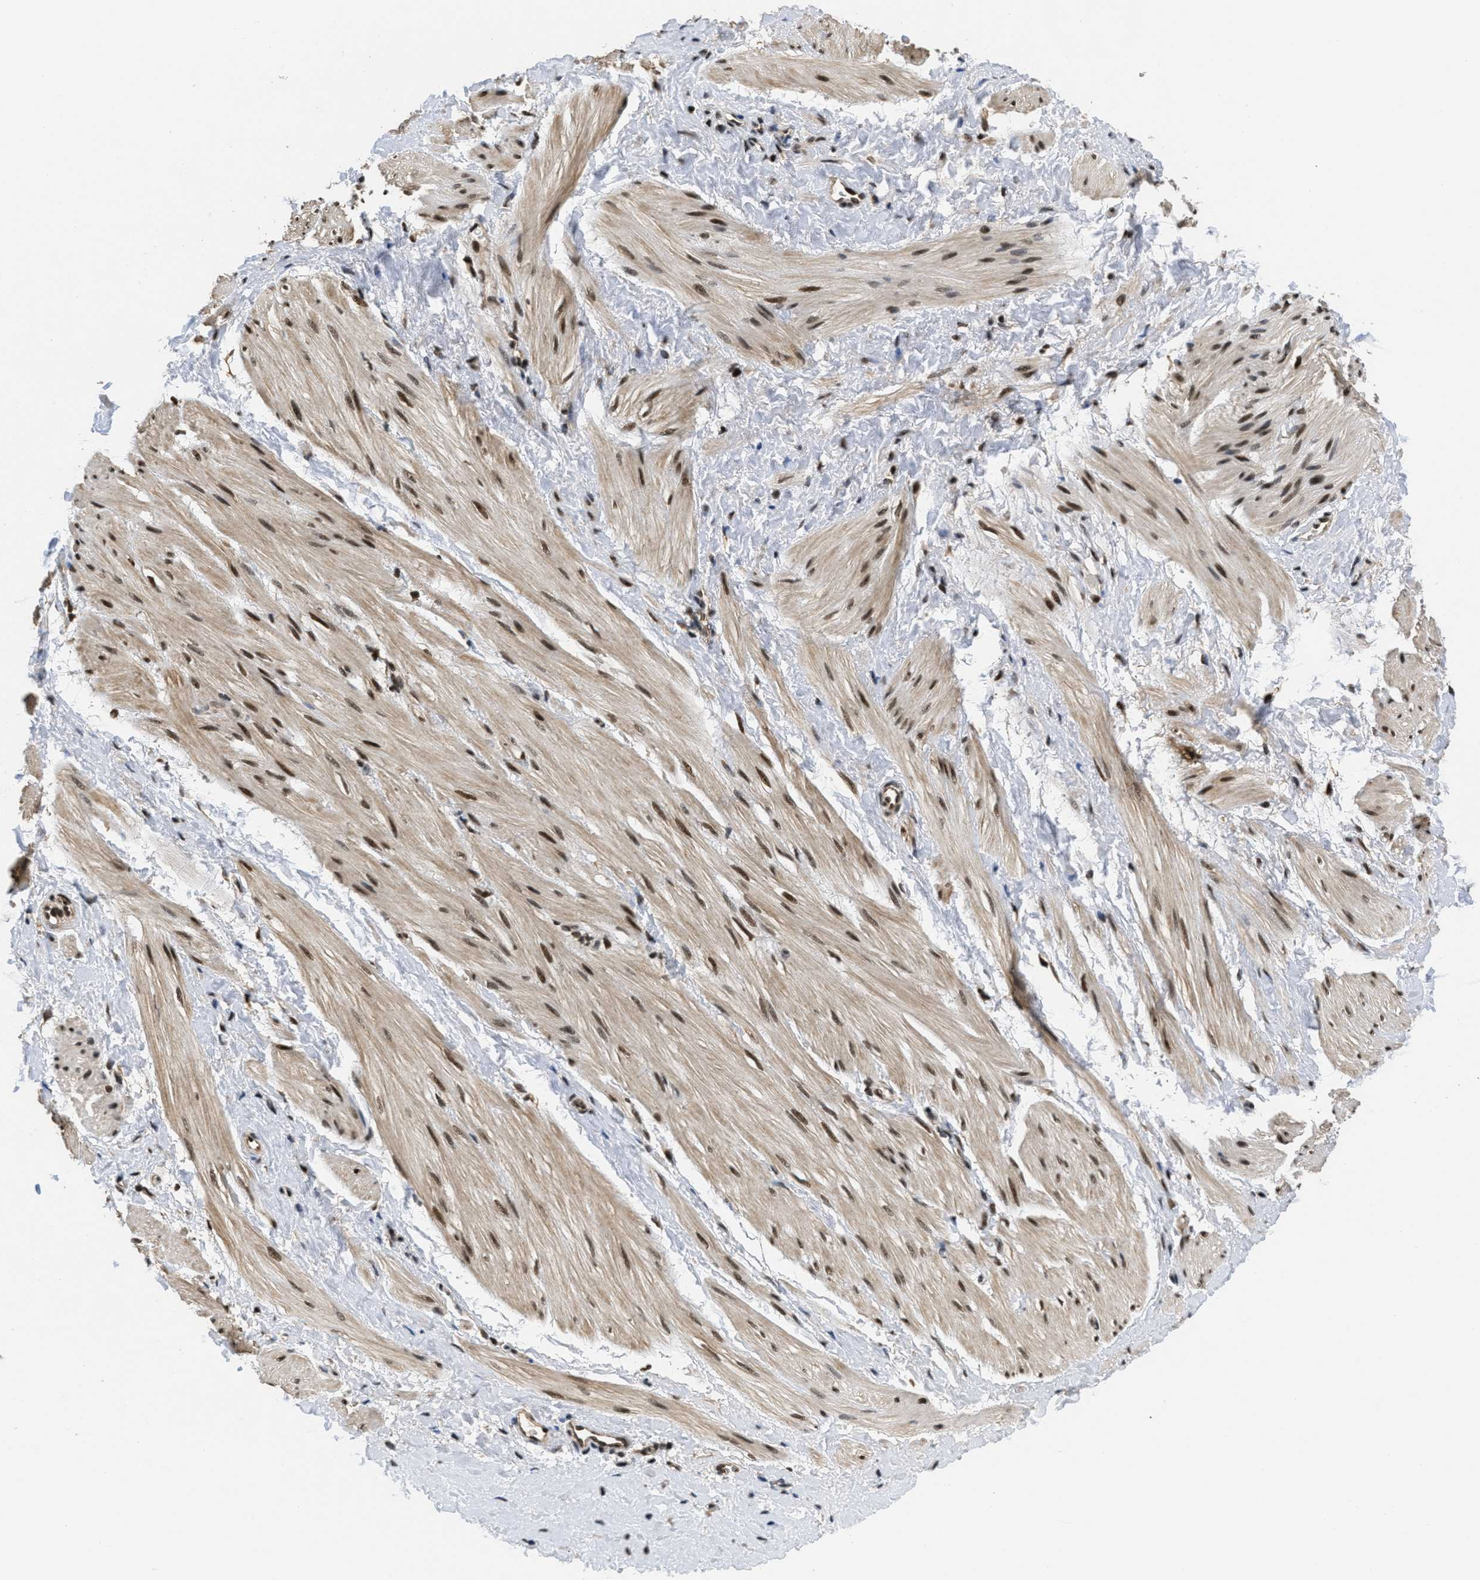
{"staining": {"intensity": "moderate", "quantity": ">75%", "location": "cytoplasmic/membranous,nuclear"}, "tissue": "smooth muscle", "cell_type": "Smooth muscle cells", "image_type": "normal", "snomed": [{"axis": "morphology", "description": "Normal tissue, NOS"}, {"axis": "topography", "description": "Smooth muscle"}], "caption": "Moderate cytoplasmic/membranous,nuclear protein positivity is identified in approximately >75% of smooth muscle cells in smooth muscle. (DAB IHC with brightfield microscopy, high magnification).", "gene": "CUL4B", "patient": {"sex": "male", "age": 16}}